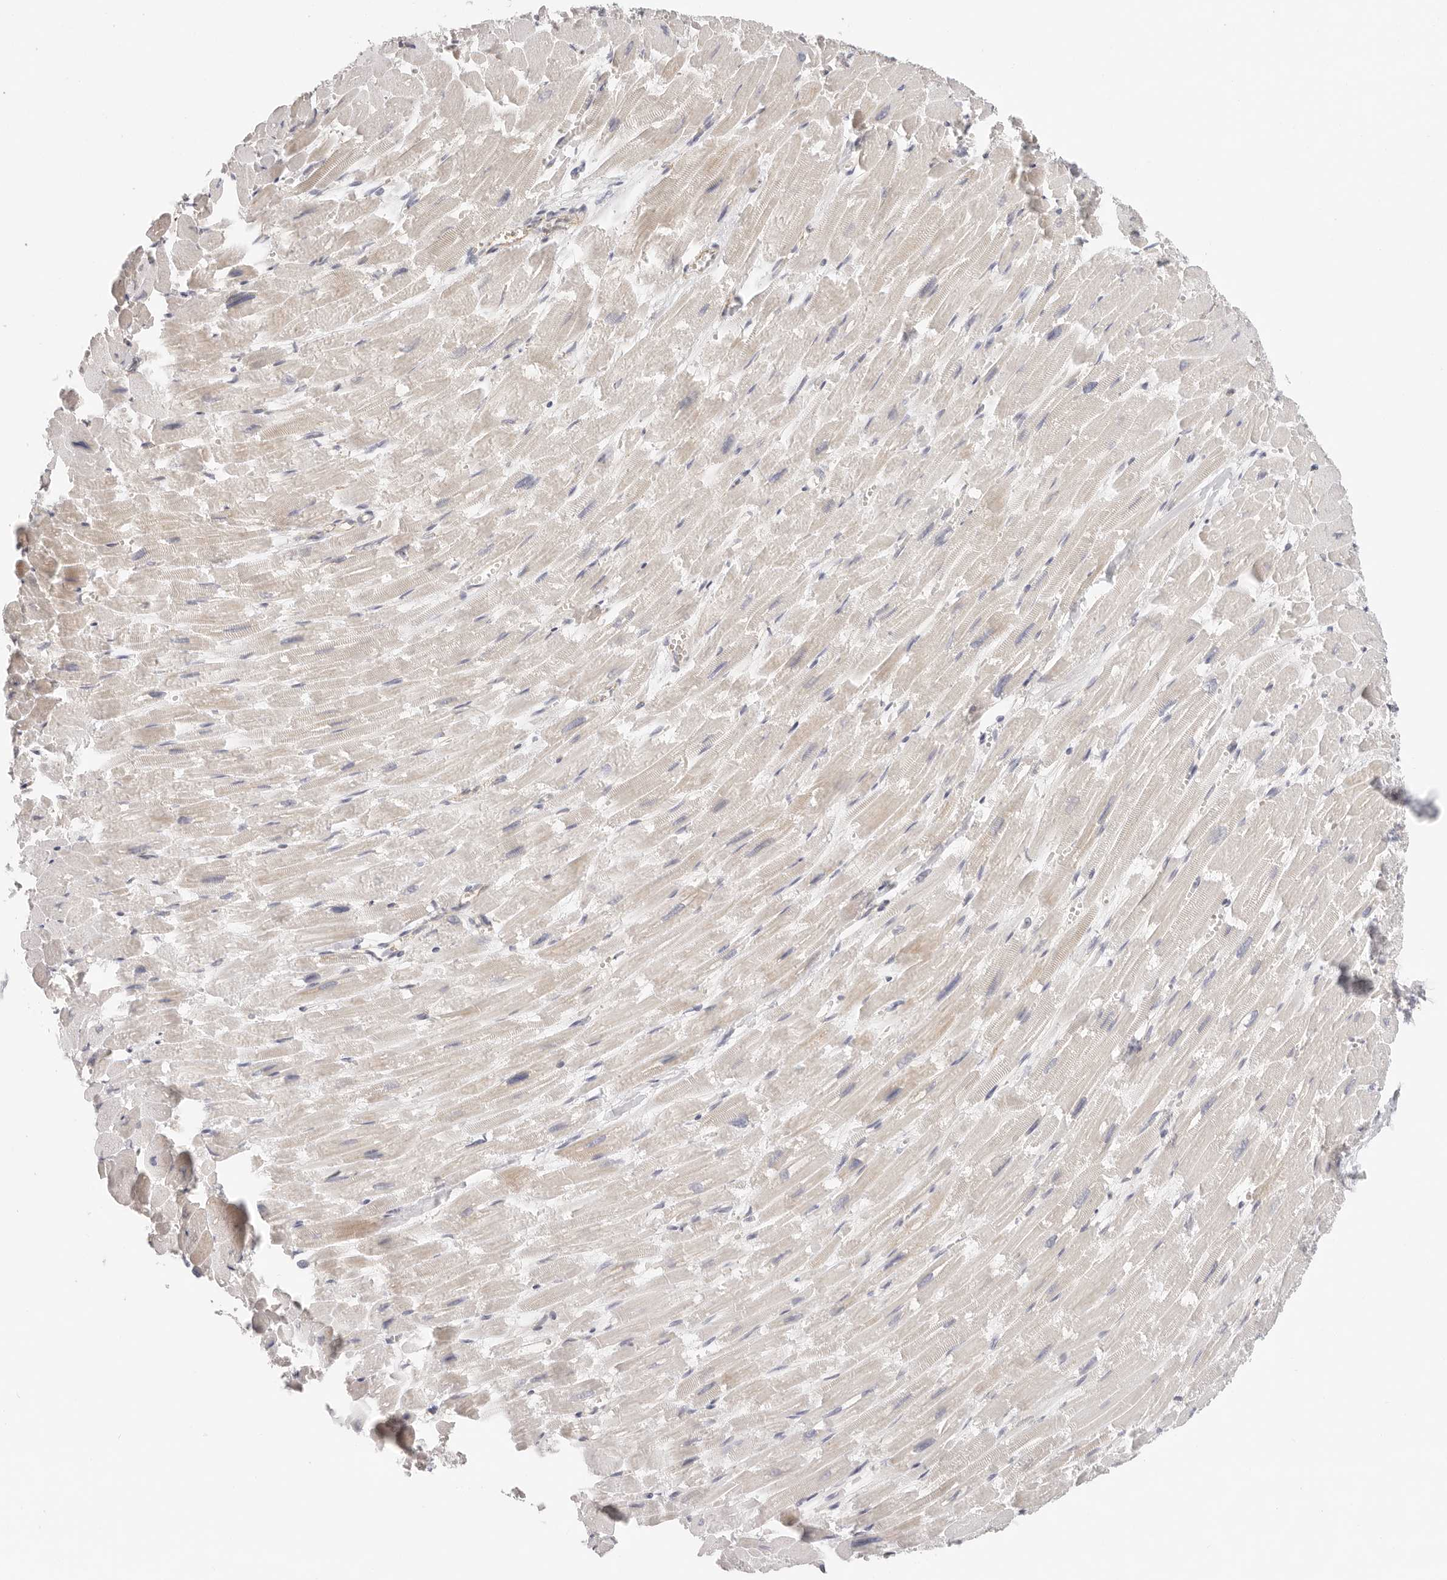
{"staining": {"intensity": "weak", "quantity": ">75%", "location": "cytoplasmic/membranous"}, "tissue": "heart muscle", "cell_type": "Cardiomyocytes", "image_type": "normal", "snomed": [{"axis": "morphology", "description": "Normal tissue, NOS"}, {"axis": "topography", "description": "Heart"}], "caption": "Immunohistochemistry staining of normal heart muscle, which demonstrates low levels of weak cytoplasmic/membranous expression in about >75% of cardiomyocytes indicating weak cytoplasmic/membranous protein positivity. The staining was performed using DAB (3,3'-diaminobenzidine) (brown) for protein detection and nuclei were counterstained in hematoxylin (blue).", "gene": "AFDN", "patient": {"sex": "male", "age": 54}}